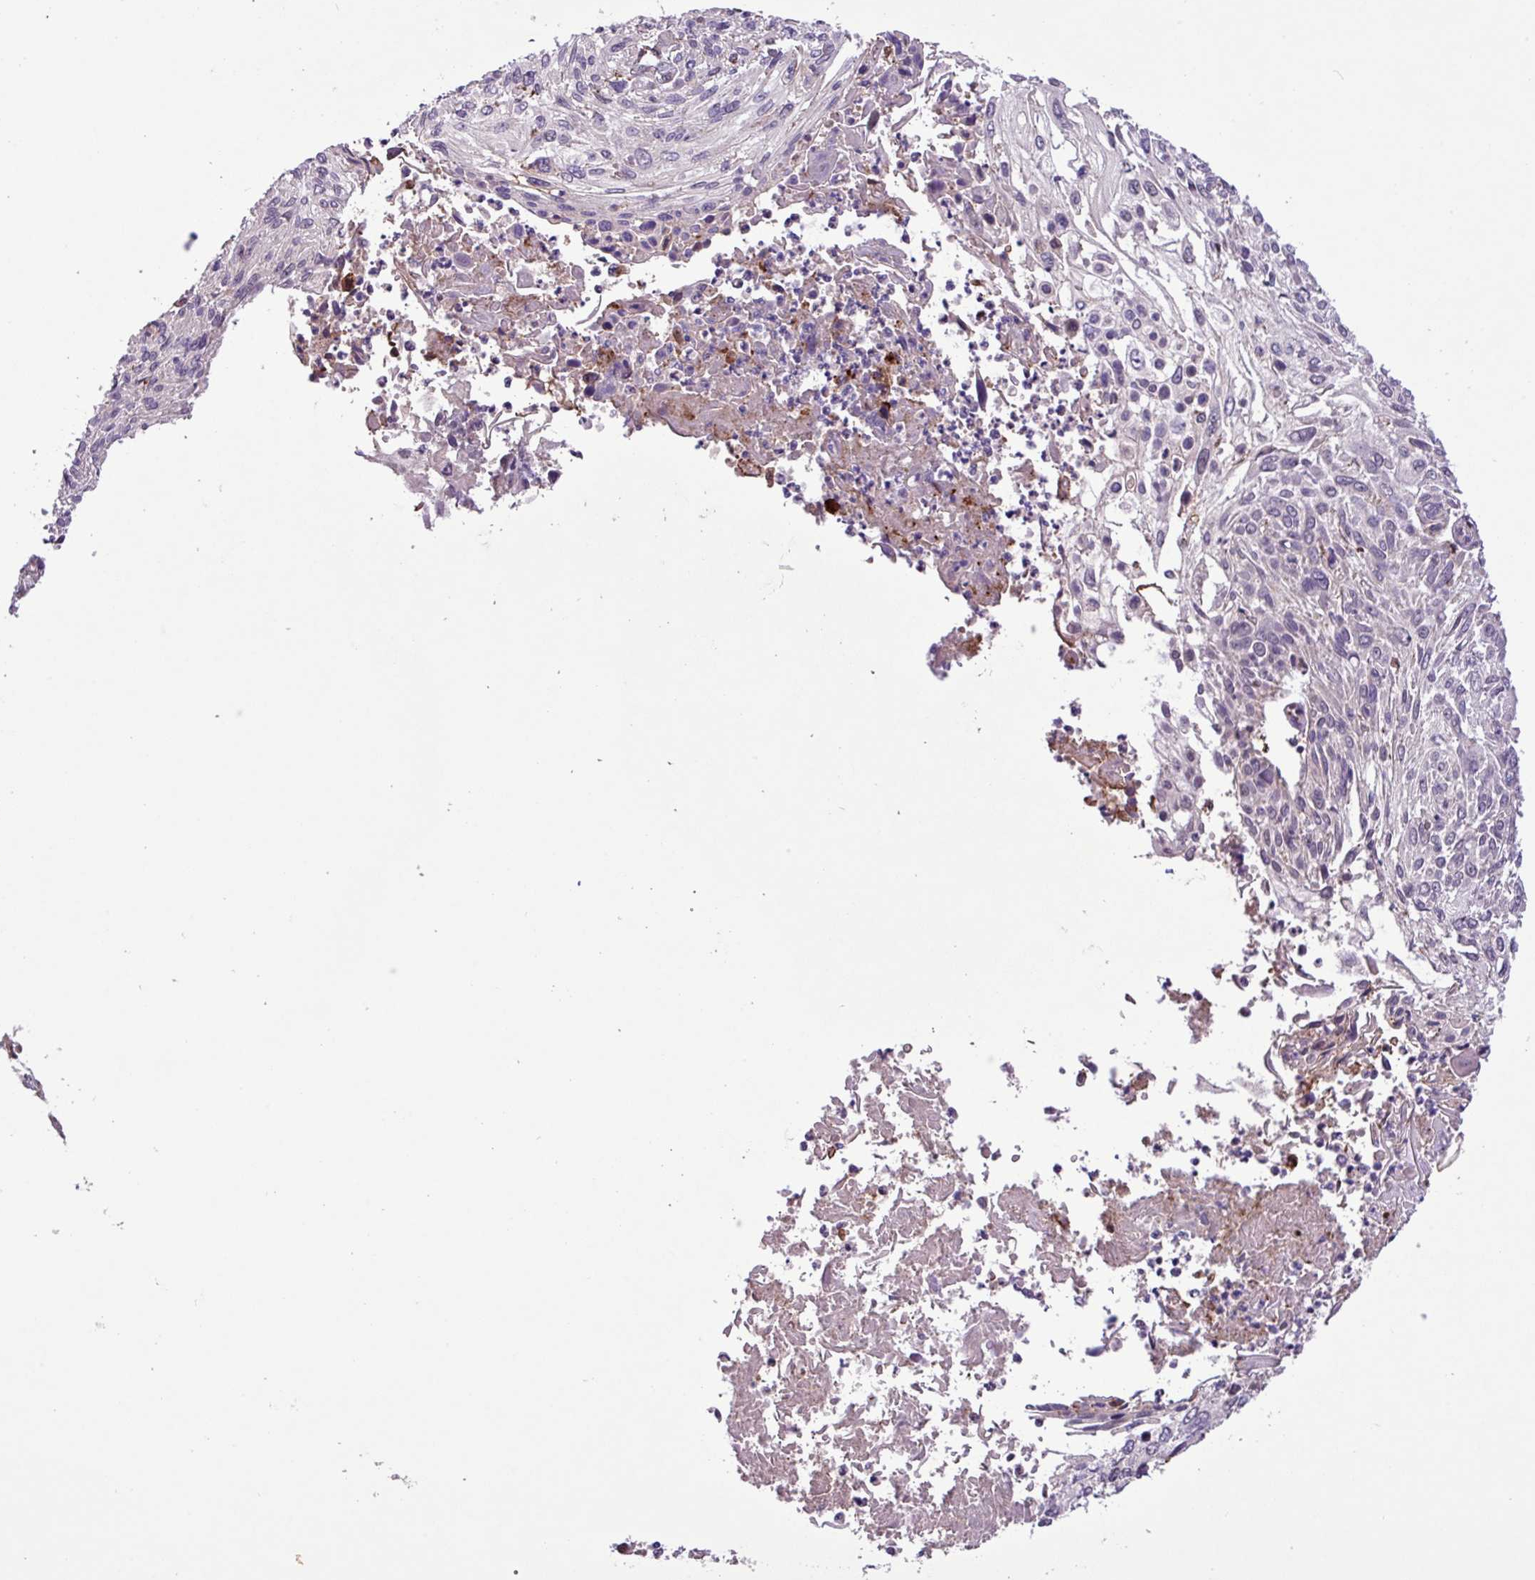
{"staining": {"intensity": "negative", "quantity": "none", "location": "none"}, "tissue": "cervical cancer", "cell_type": "Tumor cells", "image_type": "cancer", "snomed": [{"axis": "morphology", "description": "Squamous cell carcinoma, NOS"}, {"axis": "topography", "description": "Cervix"}], "caption": "Immunohistochemical staining of human cervical squamous cell carcinoma reveals no significant positivity in tumor cells.", "gene": "RPP25L", "patient": {"sex": "female", "age": 51}}